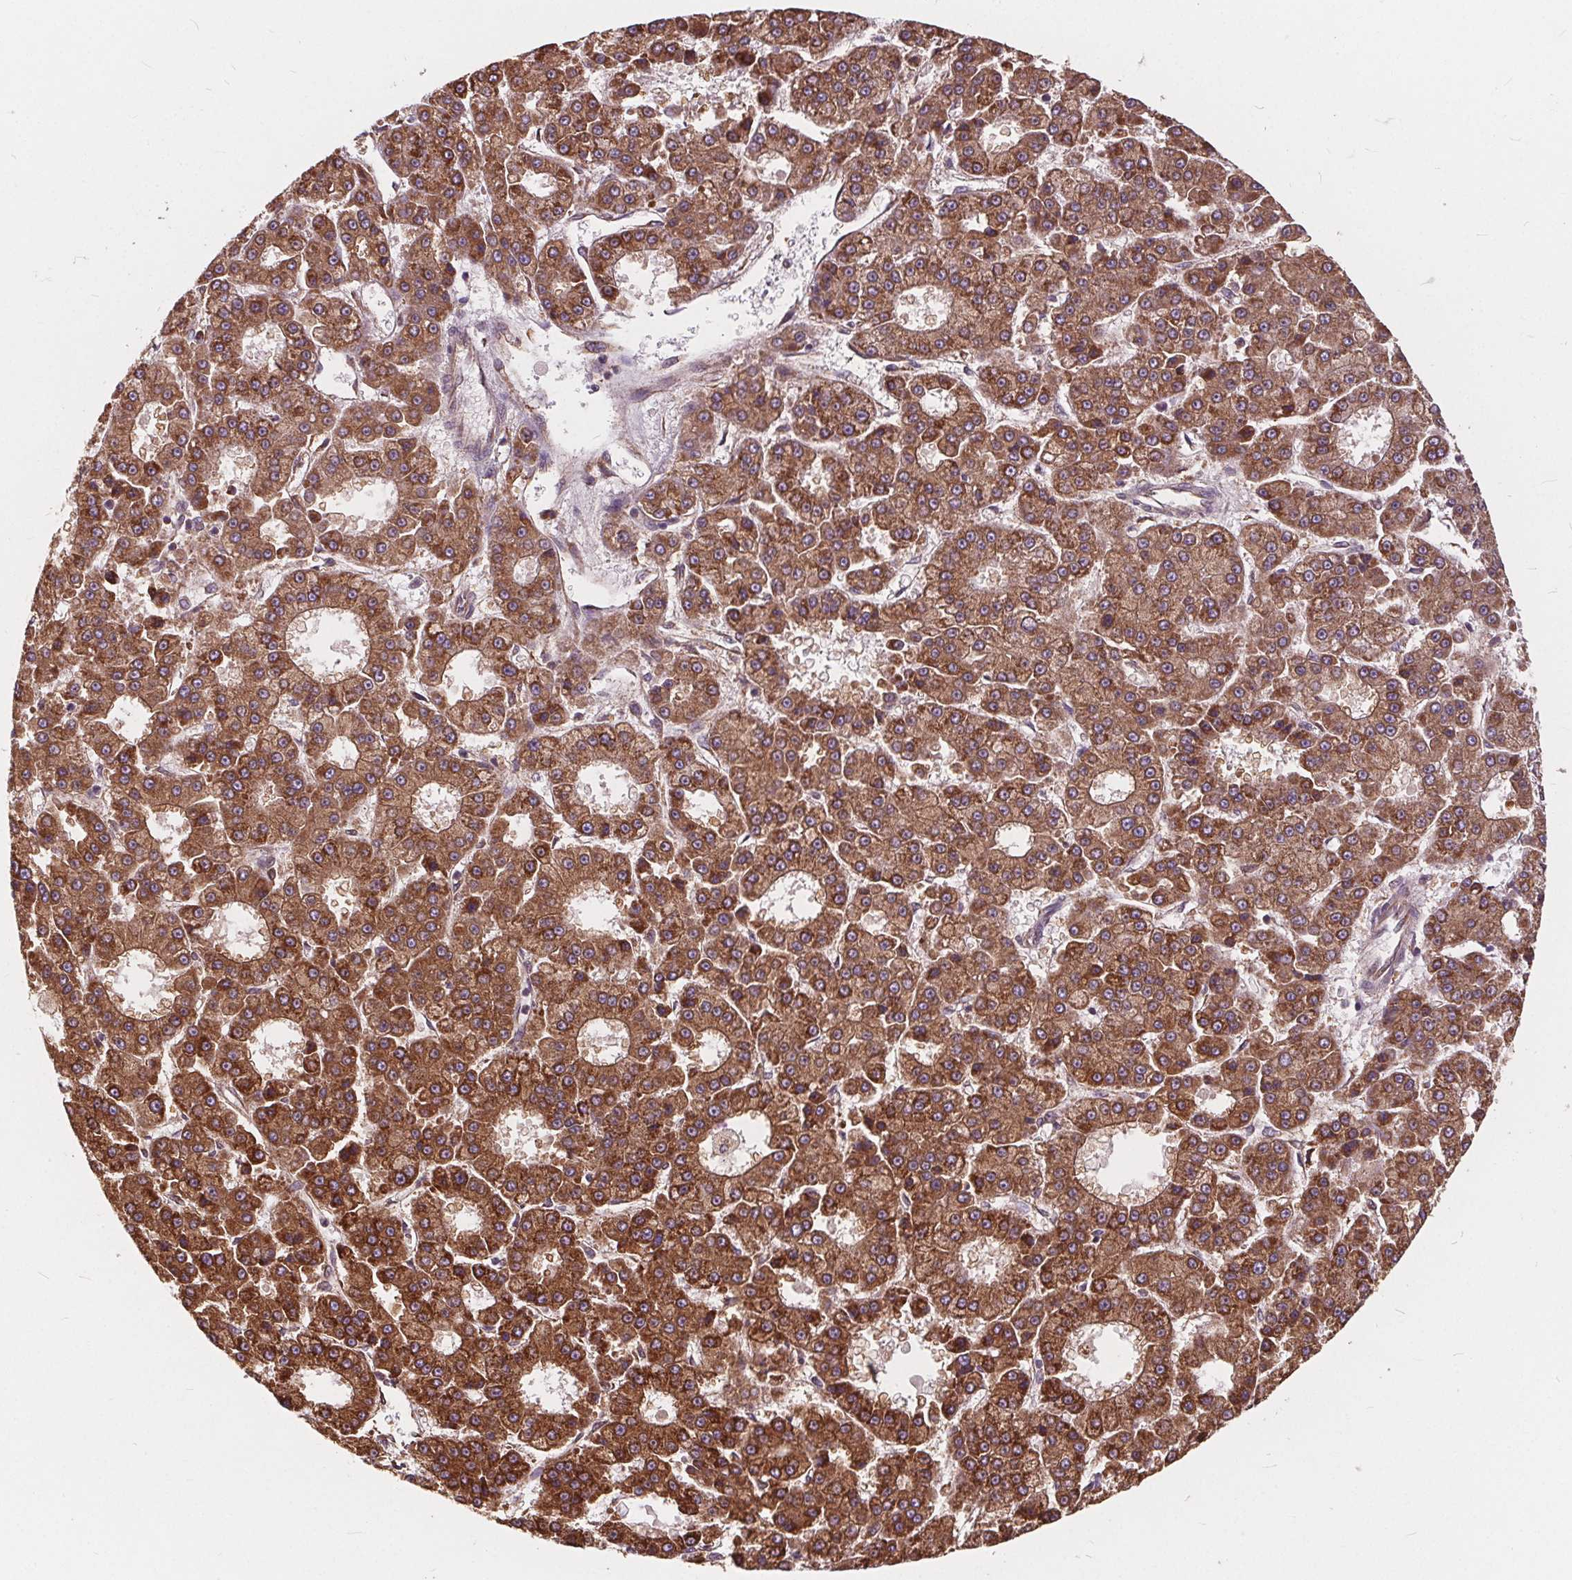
{"staining": {"intensity": "strong", "quantity": ">75%", "location": "cytoplasmic/membranous"}, "tissue": "liver cancer", "cell_type": "Tumor cells", "image_type": "cancer", "snomed": [{"axis": "morphology", "description": "Carcinoma, Hepatocellular, NOS"}, {"axis": "topography", "description": "Liver"}], "caption": "Immunohistochemistry photomicrograph of liver cancer (hepatocellular carcinoma) stained for a protein (brown), which exhibits high levels of strong cytoplasmic/membranous staining in approximately >75% of tumor cells.", "gene": "PLSCR3", "patient": {"sex": "male", "age": 70}}